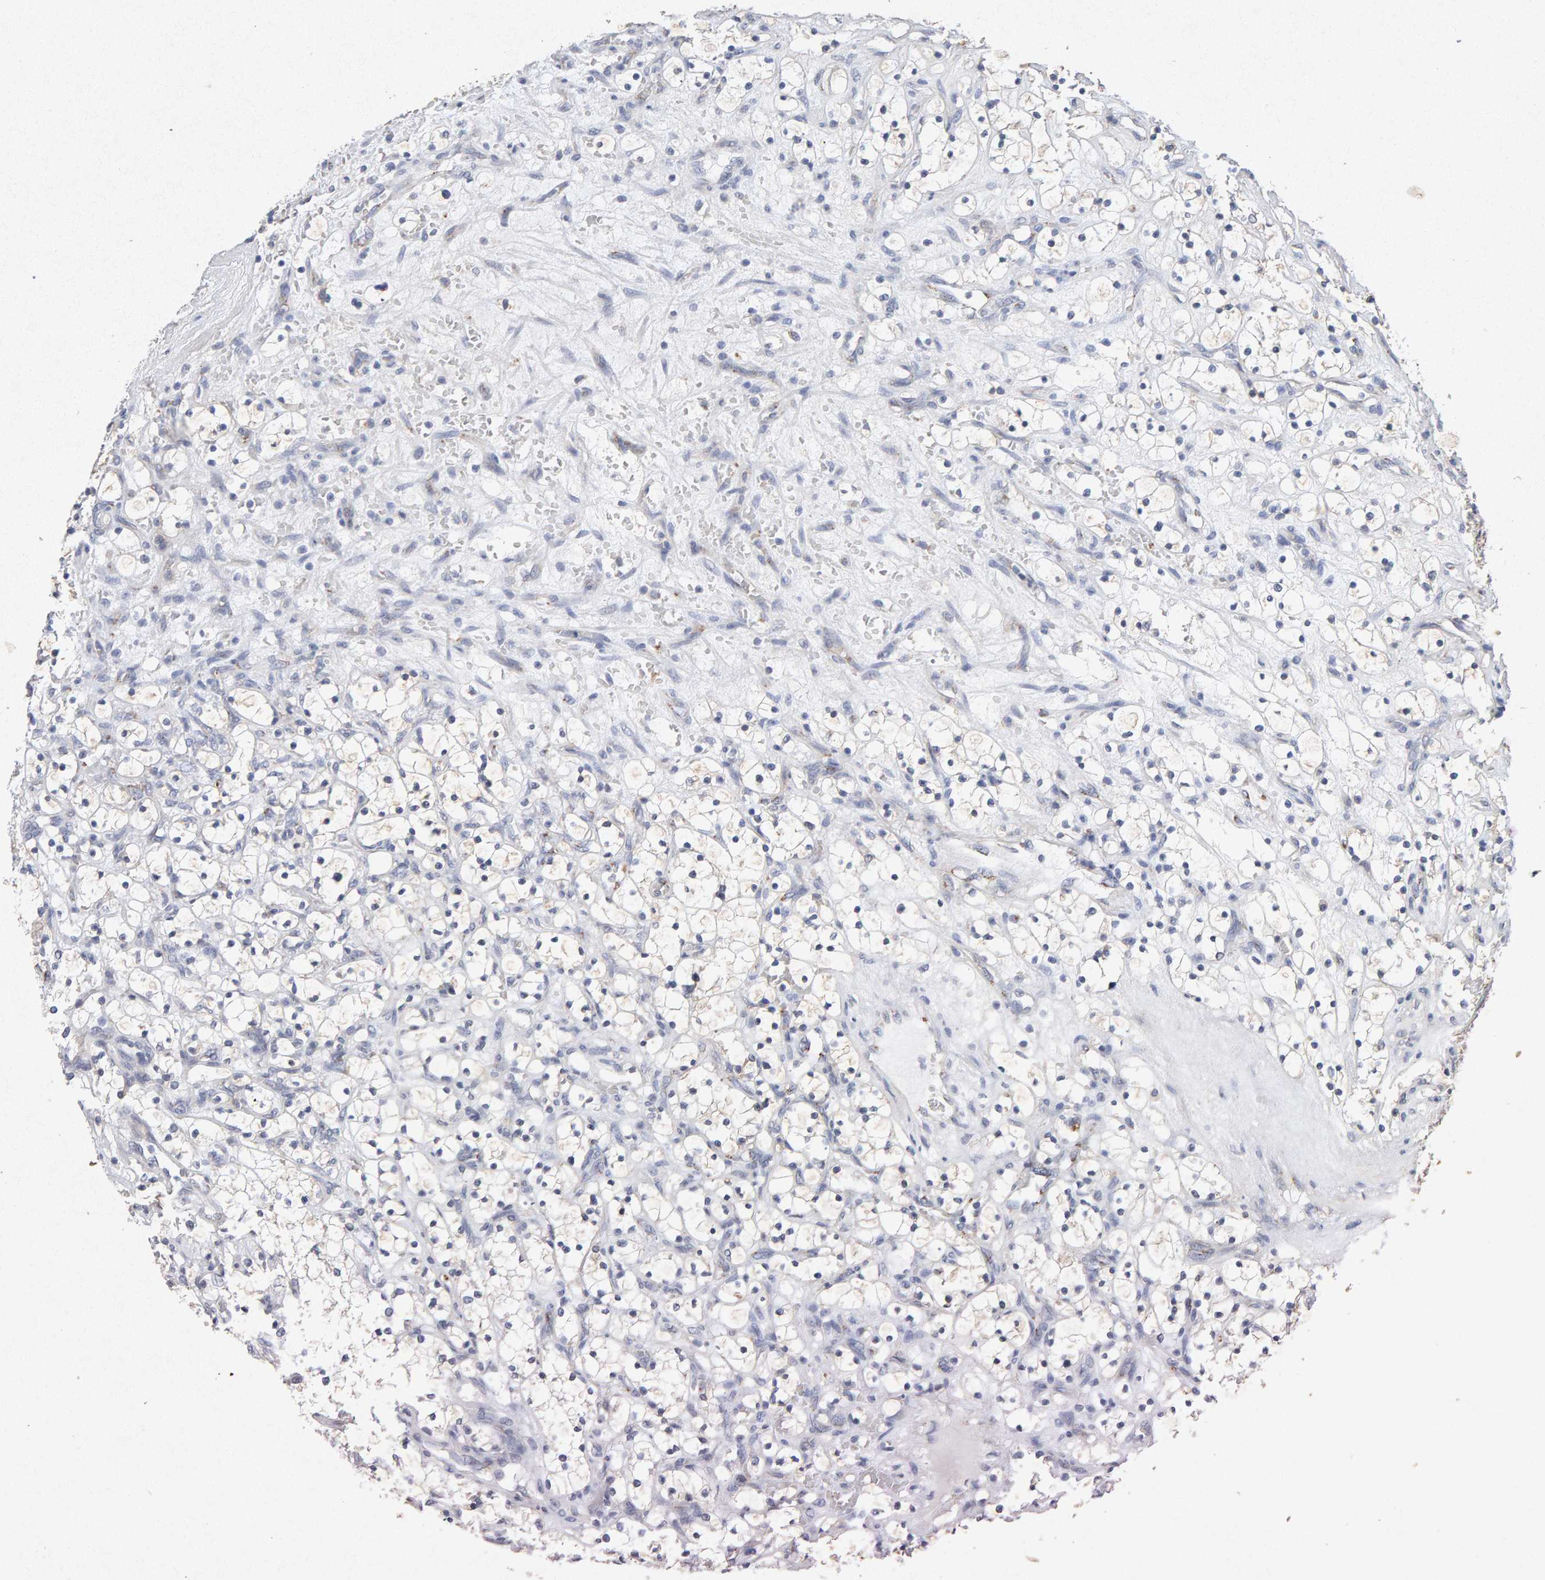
{"staining": {"intensity": "negative", "quantity": "none", "location": "none"}, "tissue": "renal cancer", "cell_type": "Tumor cells", "image_type": "cancer", "snomed": [{"axis": "morphology", "description": "Adenocarcinoma, NOS"}, {"axis": "topography", "description": "Kidney"}], "caption": "High magnification brightfield microscopy of adenocarcinoma (renal) stained with DAB (brown) and counterstained with hematoxylin (blue): tumor cells show no significant staining.", "gene": "PTPRM", "patient": {"sex": "female", "age": 69}}